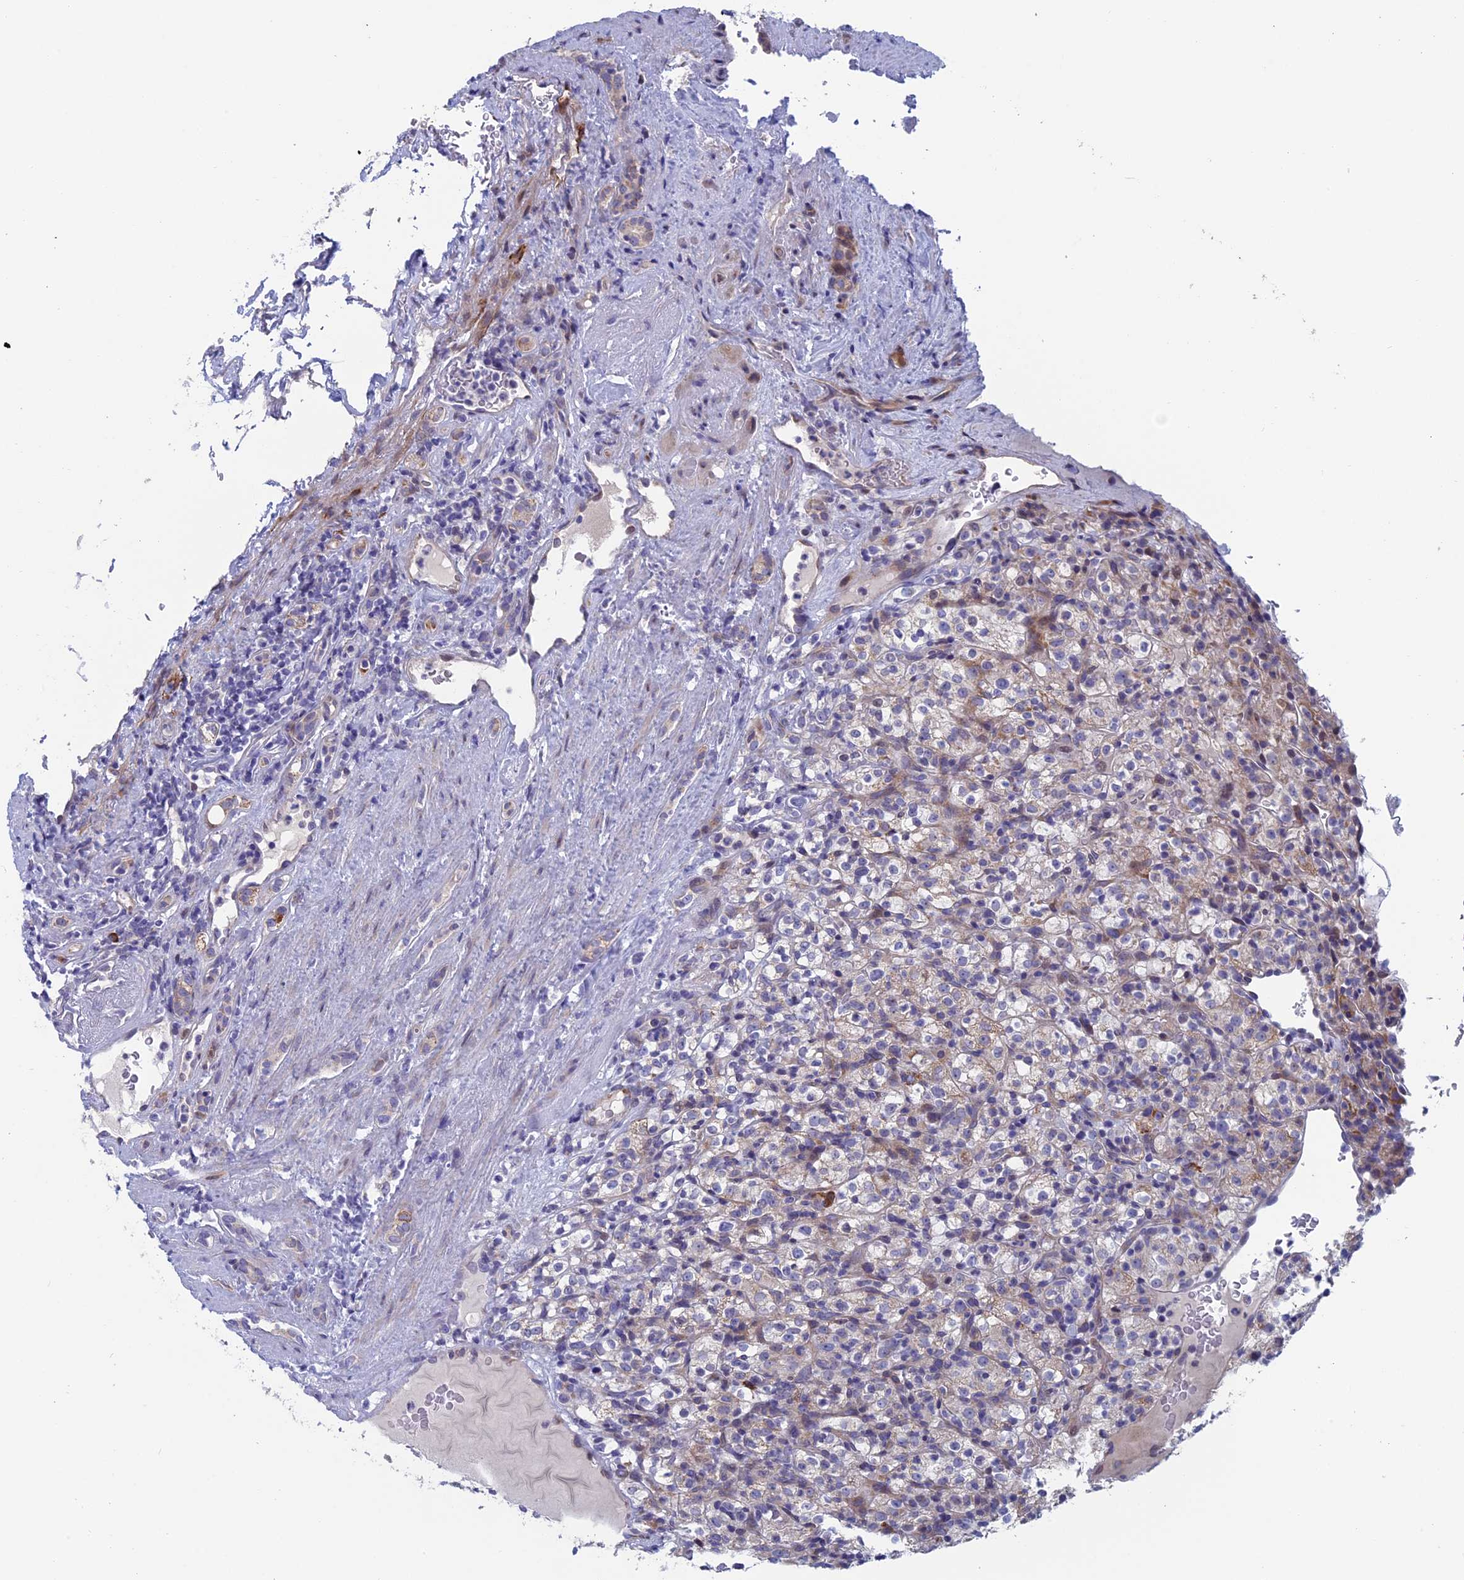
{"staining": {"intensity": "weak", "quantity": "<25%", "location": "cytoplasmic/membranous"}, "tissue": "renal cancer", "cell_type": "Tumor cells", "image_type": "cancer", "snomed": [{"axis": "morphology", "description": "Normal tissue, NOS"}, {"axis": "morphology", "description": "Adenocarcinoma, NOS"}, {"axis": "topography", "description": "Kidney"}], "caption": "Photomicrograph shows no protein staining in tumor cells of renal adenocarcinoma tissue. The staining was performed using DAB to visualize the protein expression in brown, while the nuclei were stained in blue with hematoxylin (Magnification: 20x).", "gene": "NIBAN3", "patient": {"sex": "female", "age": 72}}